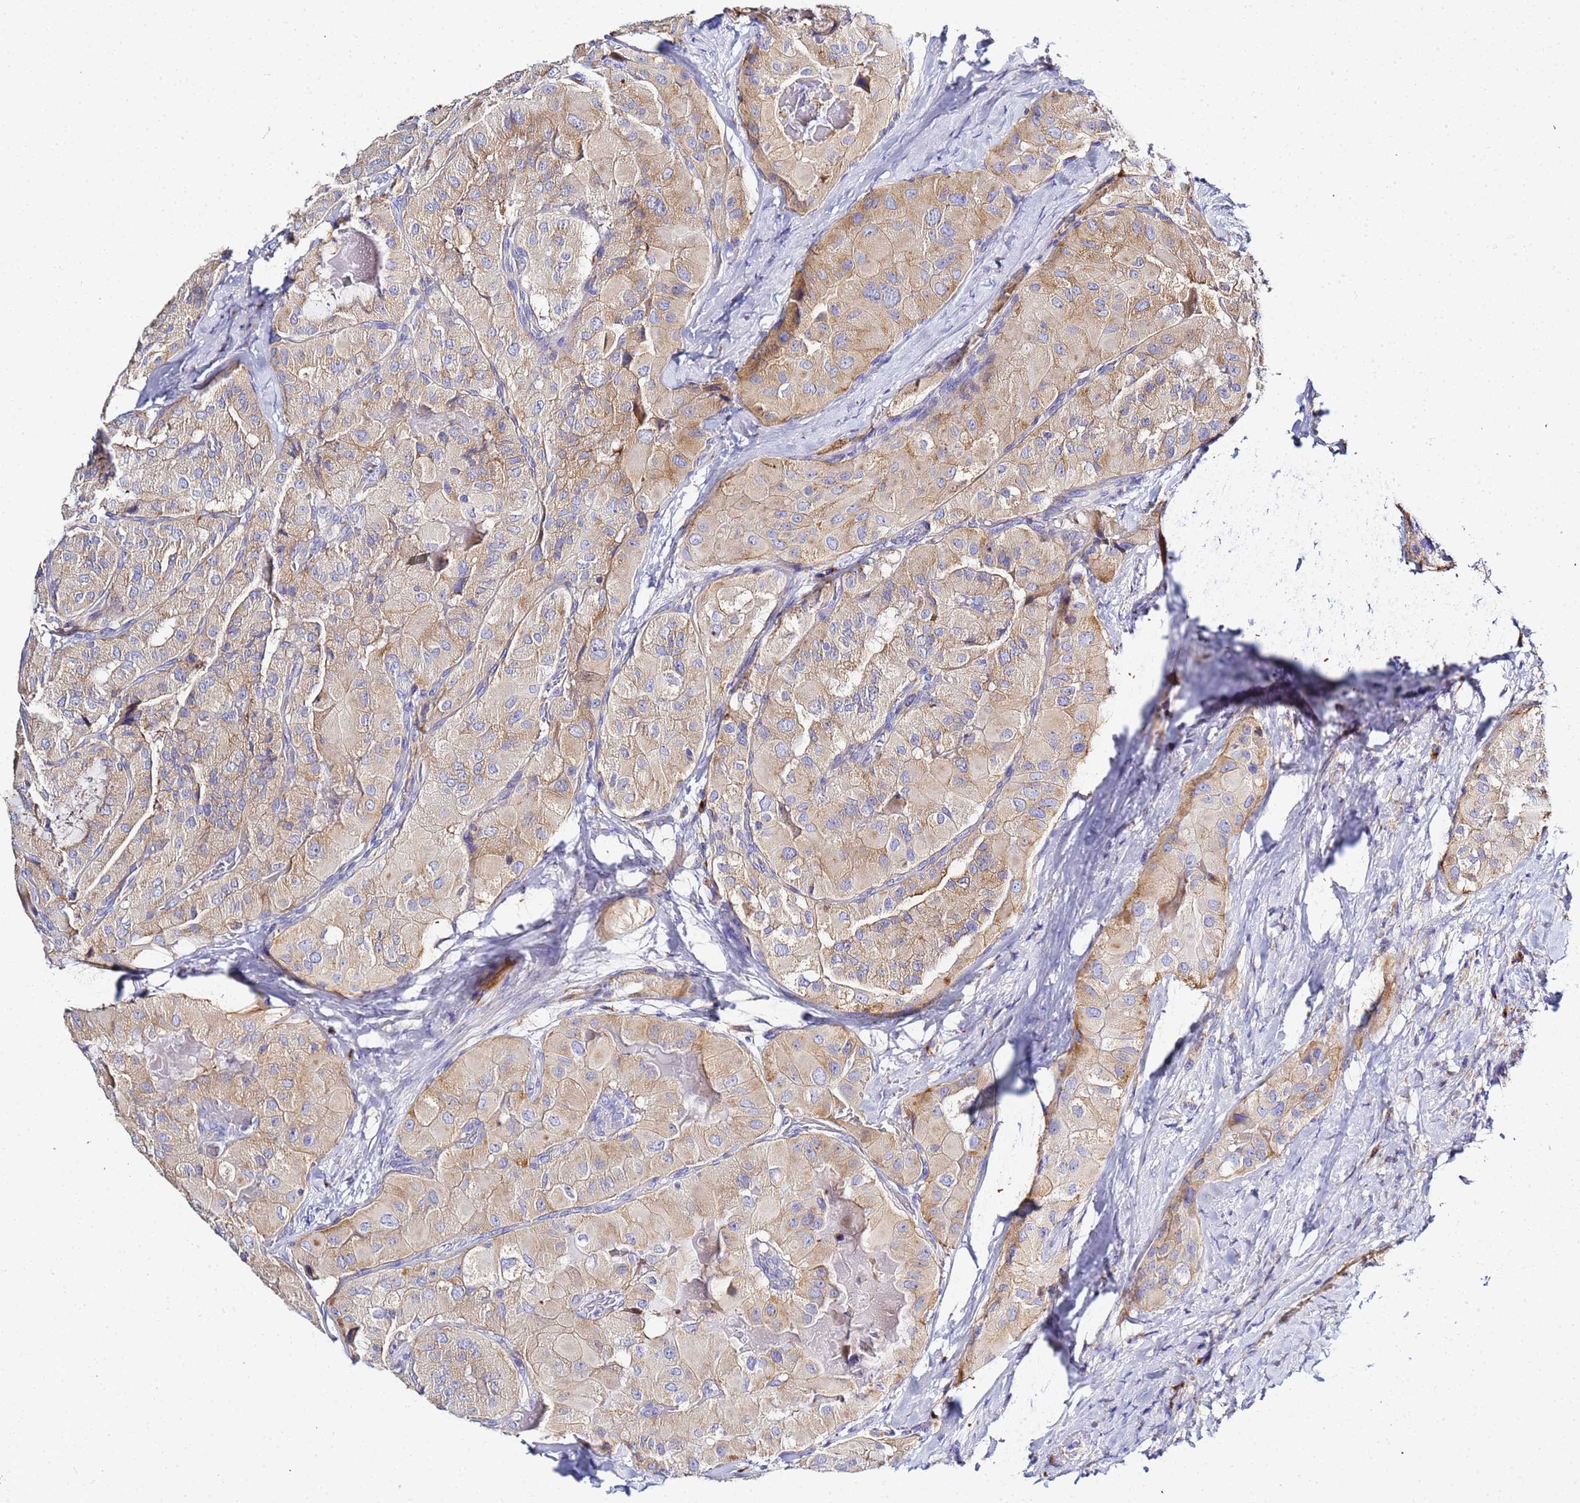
{"staining": {"intensity": "moderate", "quantity": "25%-75%", "location": "cytoplasmic/membranous"}, "tissue": "thyroid cancer", "cell_type": "Tumor cells", "image_type": "cancer", "snomed": [{"axis": "morphology", "description": "Normal tissue, NOS"}, {"axis": "morphology", "description": "Papillary adenocarcinoma, NOS"}, {"axis": "topography", "description": "Thyroid gland"}], "caption": "Human thyroid papillary adenocarcinoma stained for a protein (brown) exhibits moderate cytoplasmic/membranous positive positivity in about 25%-75% of tumor cells.", "gene": "VTI1B", "patient": {"sex": "female", "age": 59}}